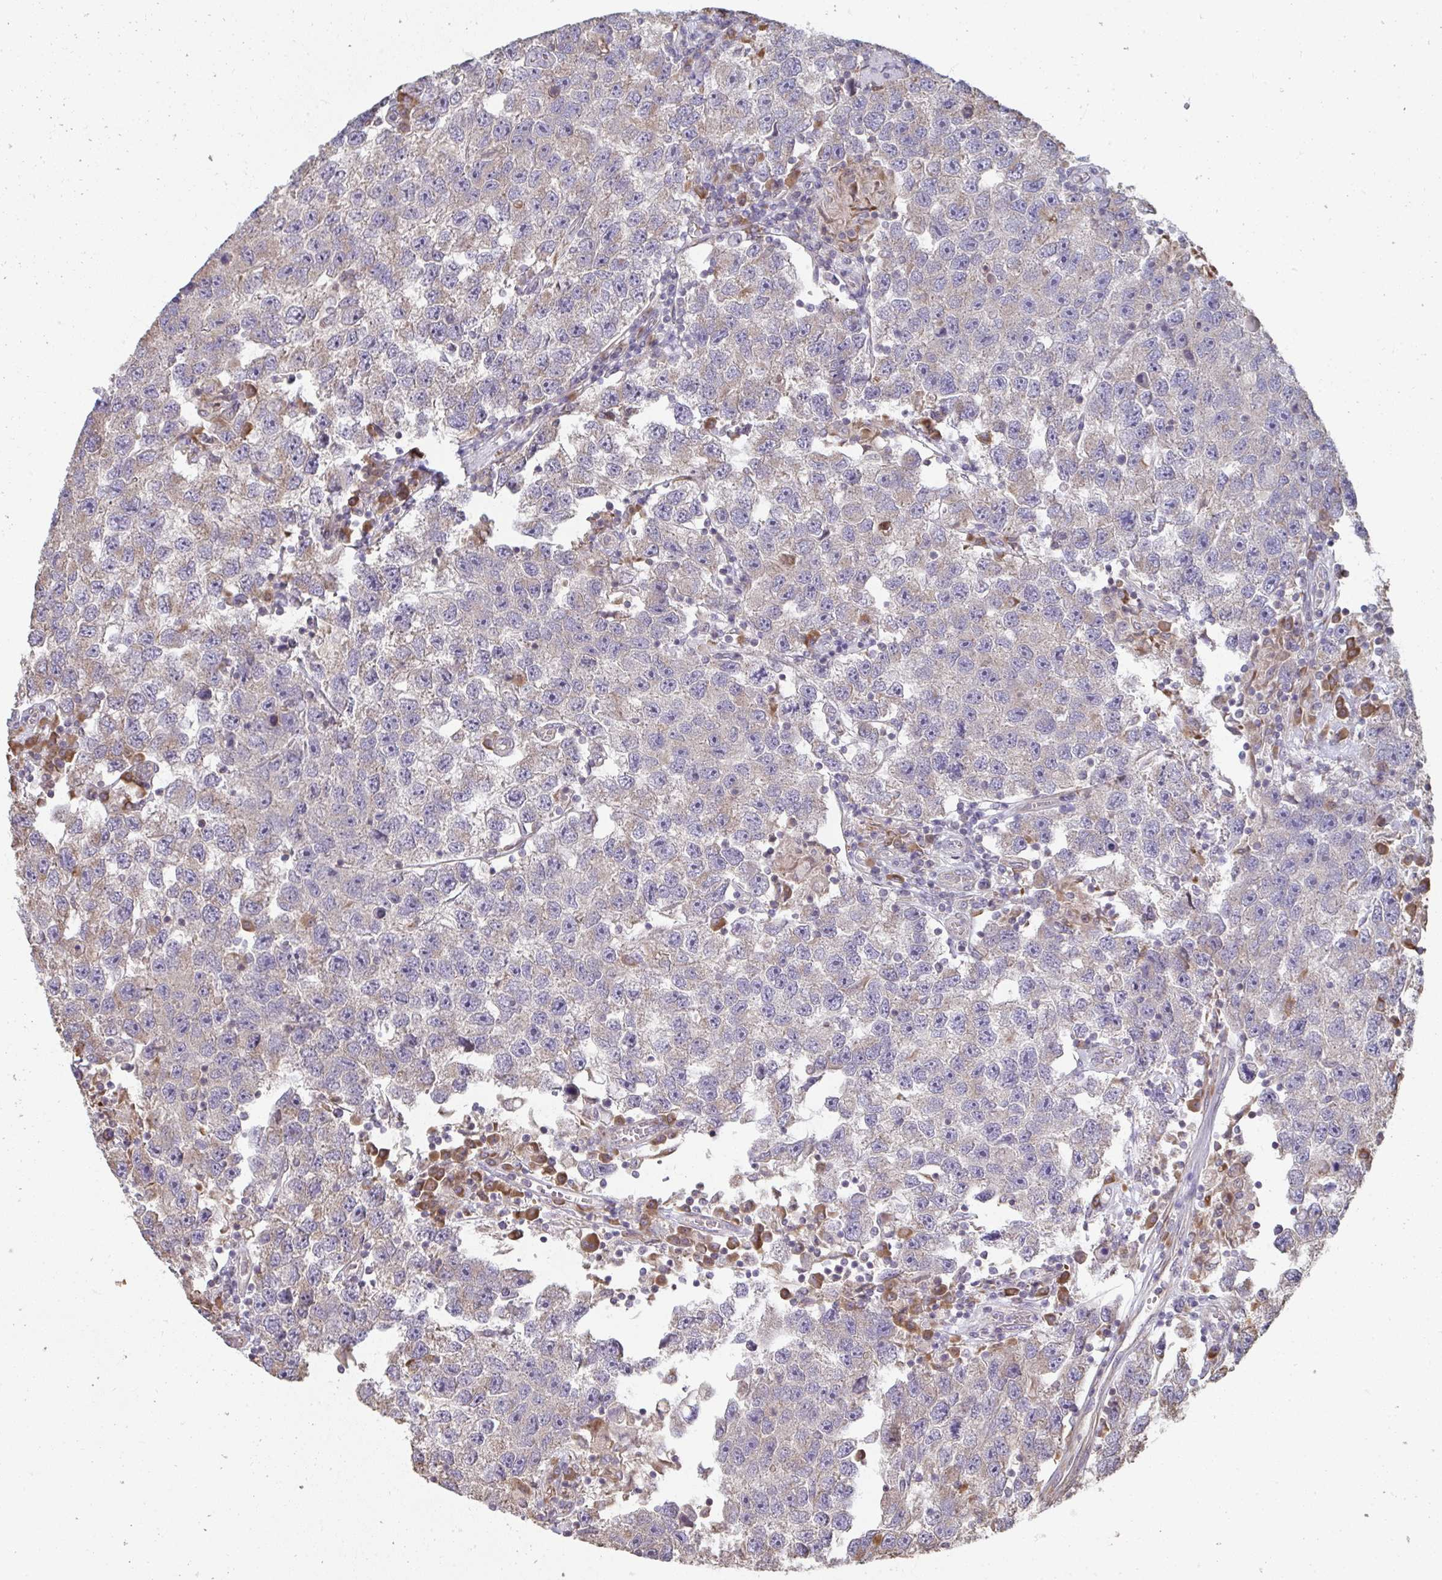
{"staining": {"intensity": "weak", "quantity": "25%-75%", "location": "cytoplasmic/membranous"}, "tissue": "testis cancer", "cell_type": "Tumor cells", "image_type": "cancer", "snomed": [{"axis": "morphology", "description": "Seminoma, NOS"}, {"axis": "topography", "description": "Testis"}], "caption": "Immunohistochemical staining of human testis cancer (seminoma) demonstrates low levels of weak cytoplasmic/membranous positivity in about 25%-75% of tumor cells.", "gene": "ZFYVE28", "patient": {"sex": "male", "age": 26}}